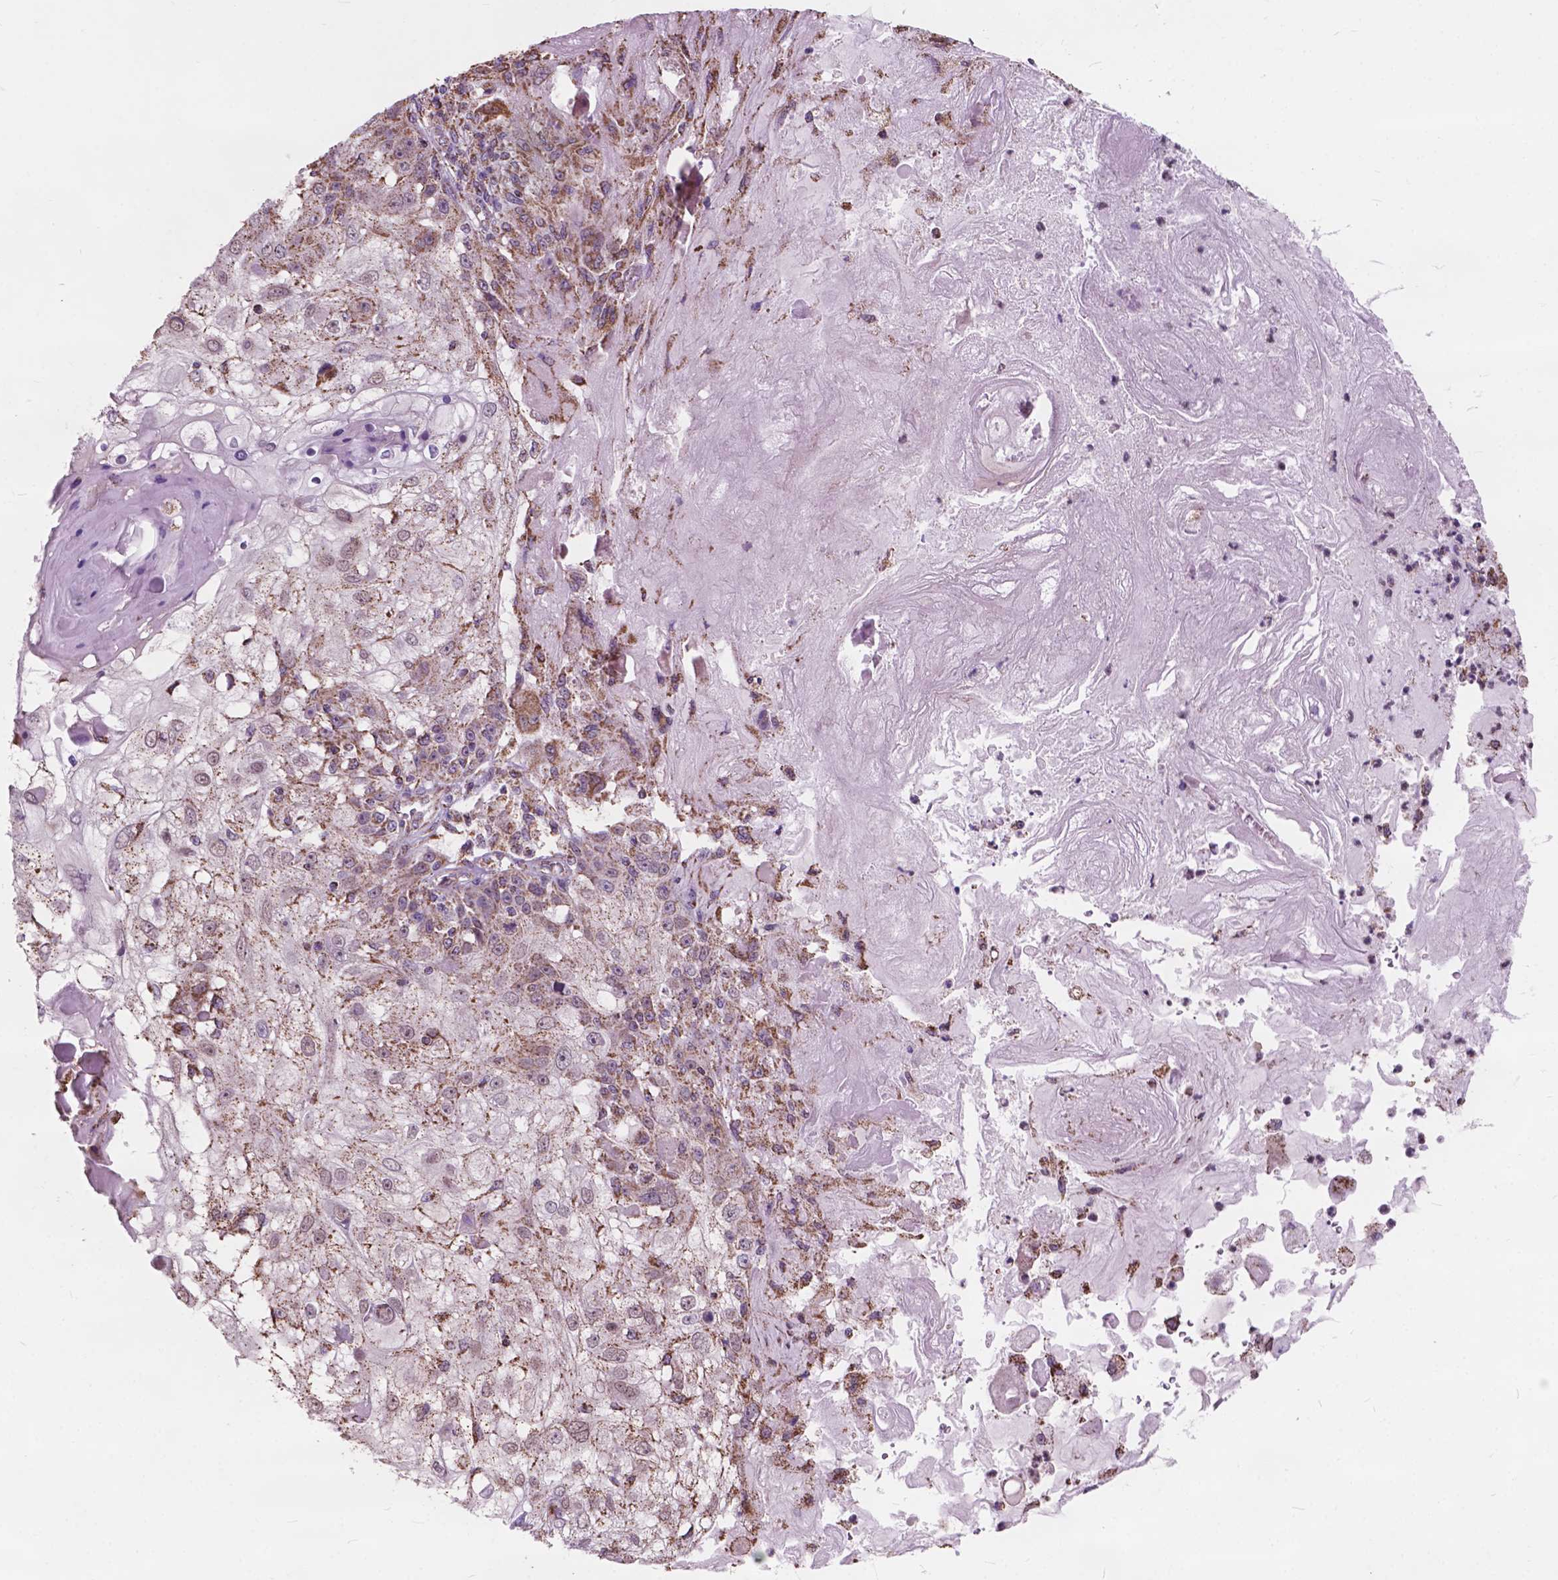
{"staining": {"intensity": "moderate", "quantity": "25%-75%", "location": "cytoplasmic/membranous"}, "tissue": "skin cancer", "cell_type": "Tumor cells", "image_type": "cancer", "snomed": [{"axis": "morphology", "description": "Normal tissue, NOS"}, {"axis": "morphology", "description": "Squamous cell carcinoma, NOS"}, {"axis": "topography", "description": "Skin"}], "caption": "This photomicrograph shows IHC staining of human skin cancer, with medium moderate cytoplasmic/membranous staining in about 25%-75% of tumor cells.", "gene": "SCOC", "patient": {"sex": "female", "age": 83}}